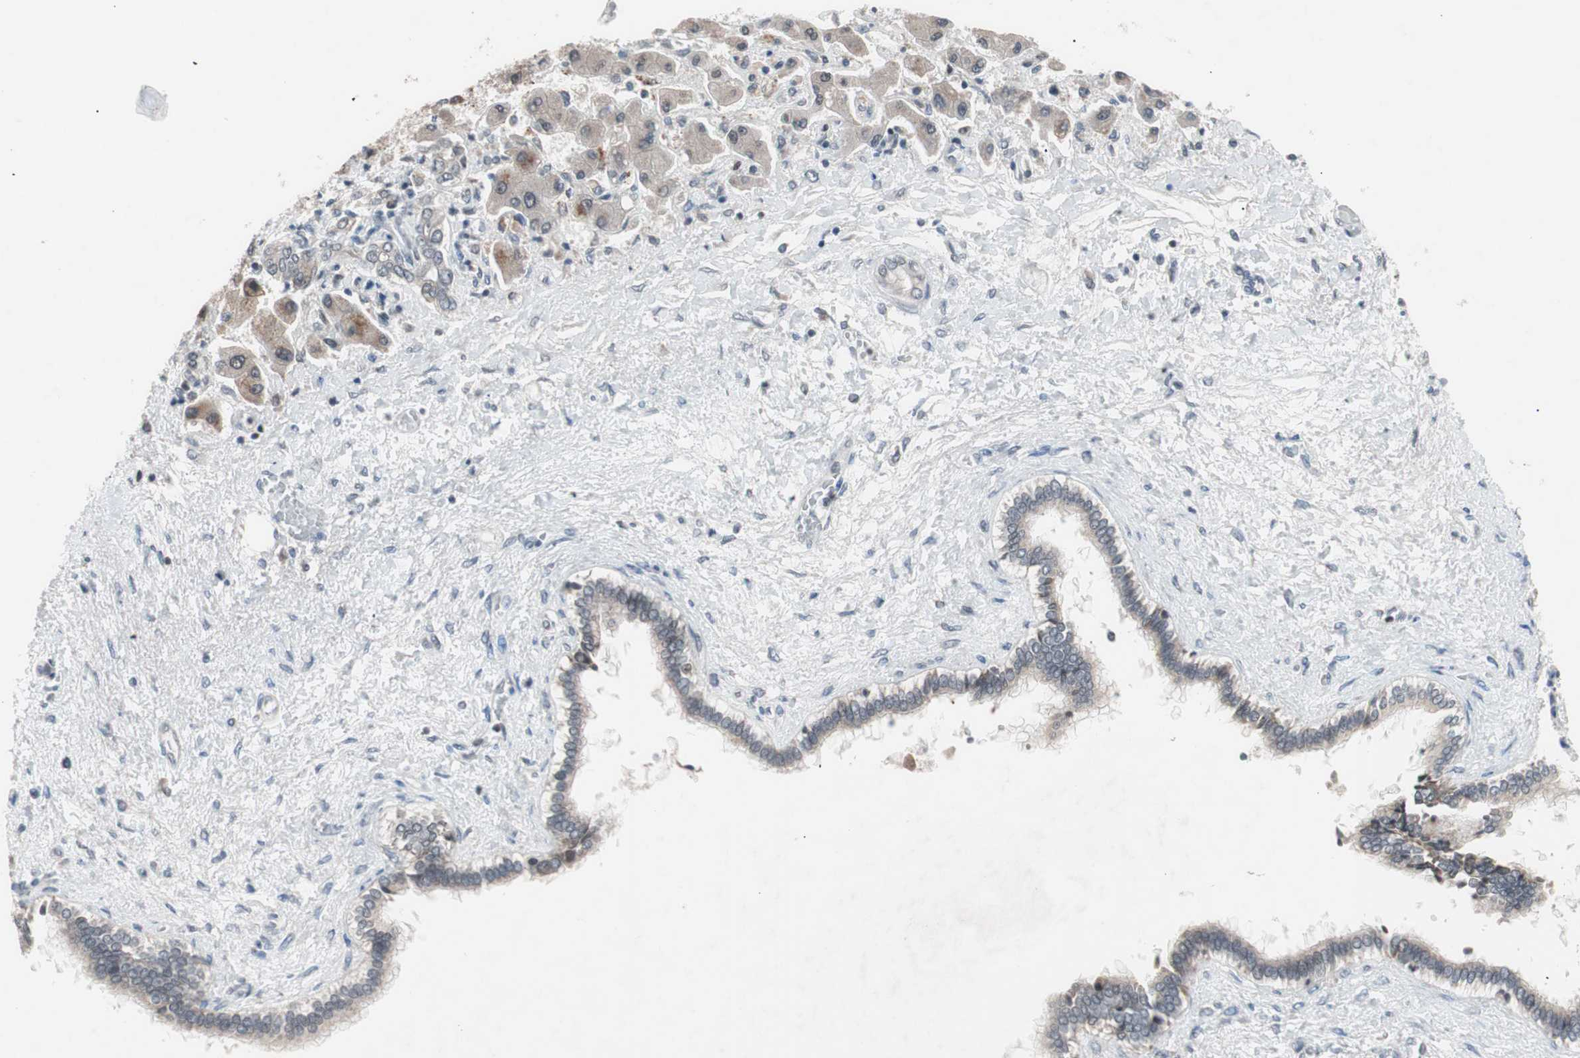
{"staining": {"intensity": "weak", "quantity": "25%-75%", "location": "cytoplasmic/membranous"}, "tissue": "liver cancer", "cell_type": "Tumor cells", "image_type": "cancer", "snomed": [{"axis": "morphology", "description": "Cholangiocarcinoma"}, {"axis": "topography", "description": "Liver"}], "caption": "Approximately 25%-75% of tumor cells in human cholangiocarcinoma (liver) show weak cytoplasmic/membranous protein positivity as visualized by brown immunohistochemical staining.", "gene": "LIG3", "patient": {"sex": "male", "age": 50}}